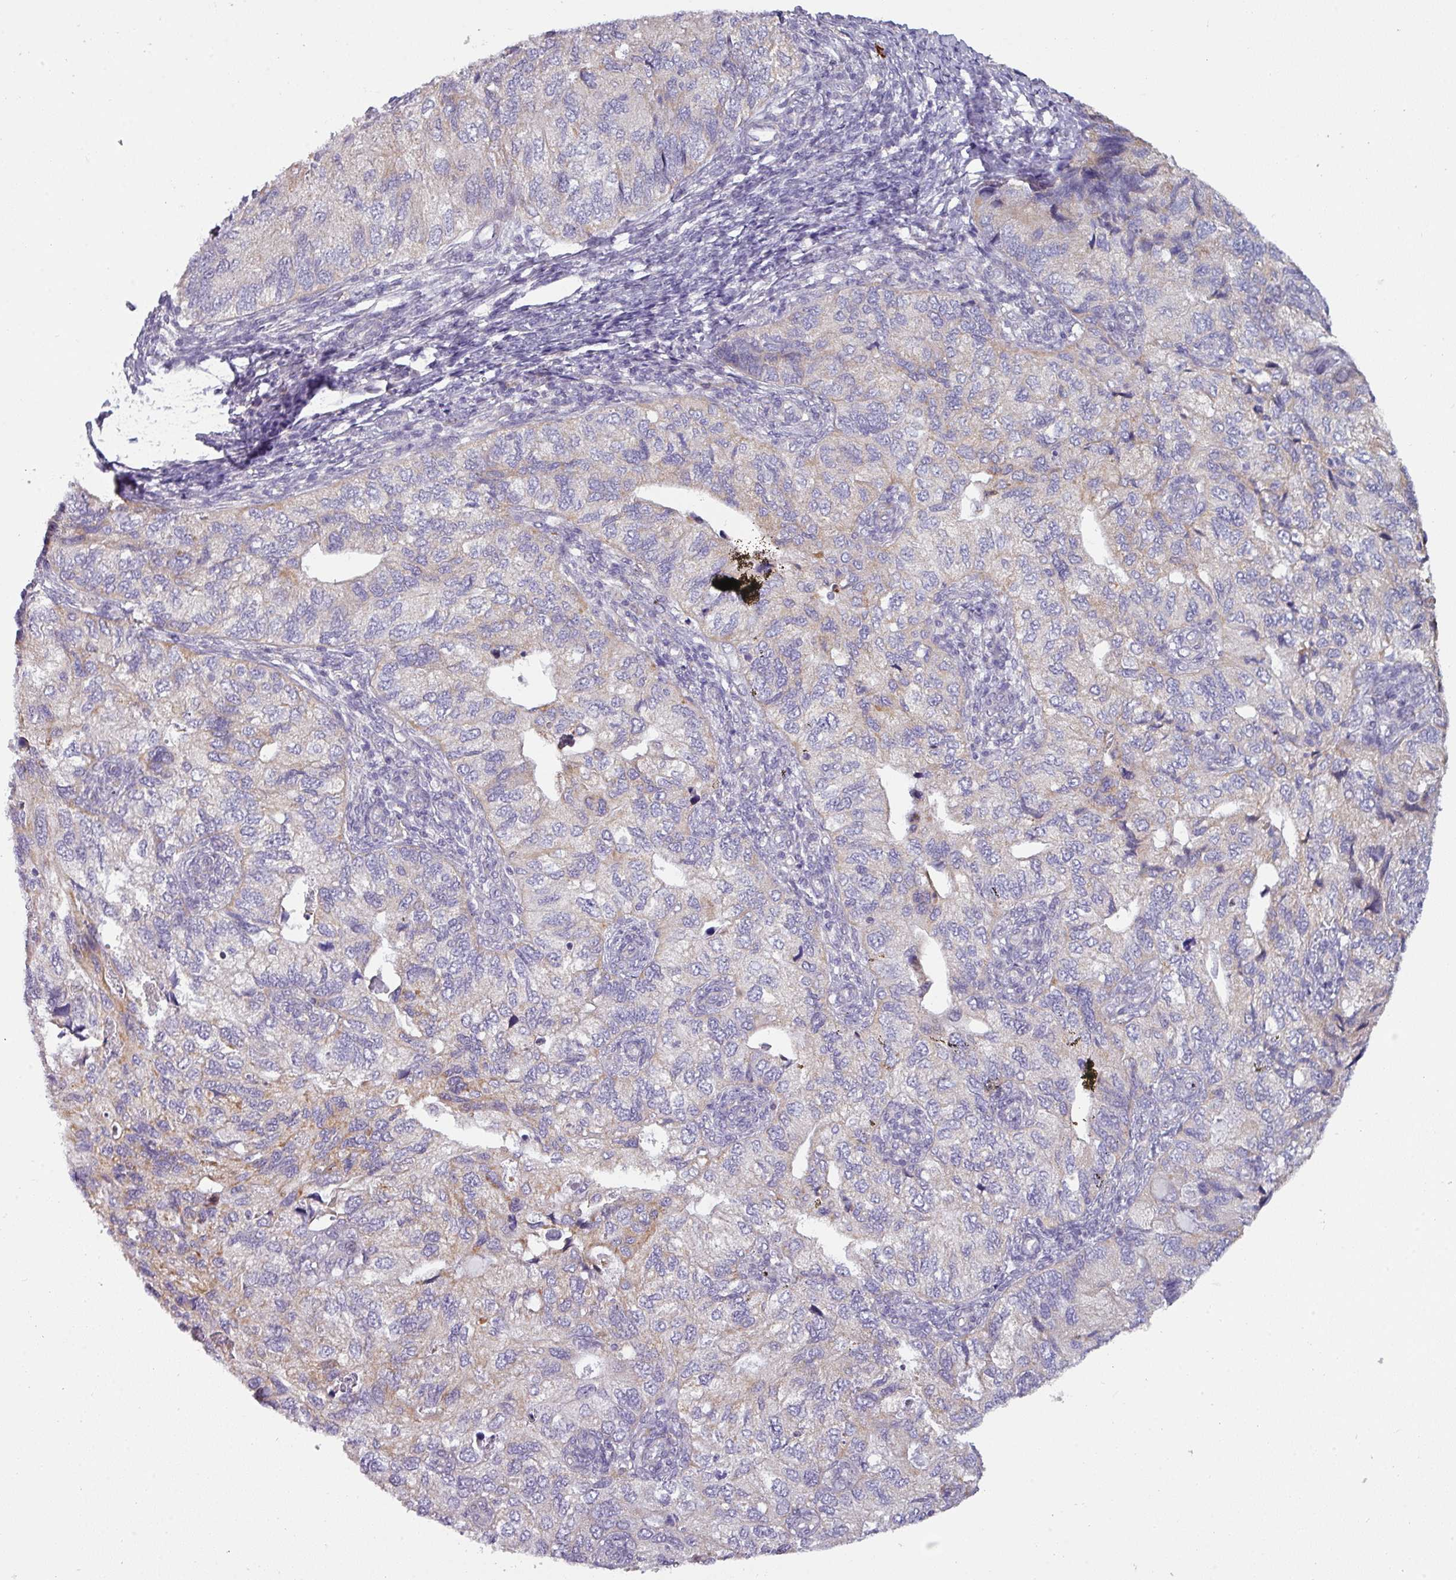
{"staining": {"intensity": "weak", "quantity": "25%-75%", "location": "cytoplasmic/membranous"}, "tissue": "endometrial cancer", "cell_type": "Tumor cells", "image_type": "cancer", "snomed": [{"axis": "morphology", "description": "Carcinoma, NOS"}, {"axis": "topography", "description": "Uterus"}], "caption": "Protein staining by immunohistochemistry demonstrates weak cytoplasmic/membranous staining in about 25%-75% of tumor cells in endometrial cancer (carcinoma).", "gene": "C2orf68", "patient": {"sex": "female", "age": 76}}